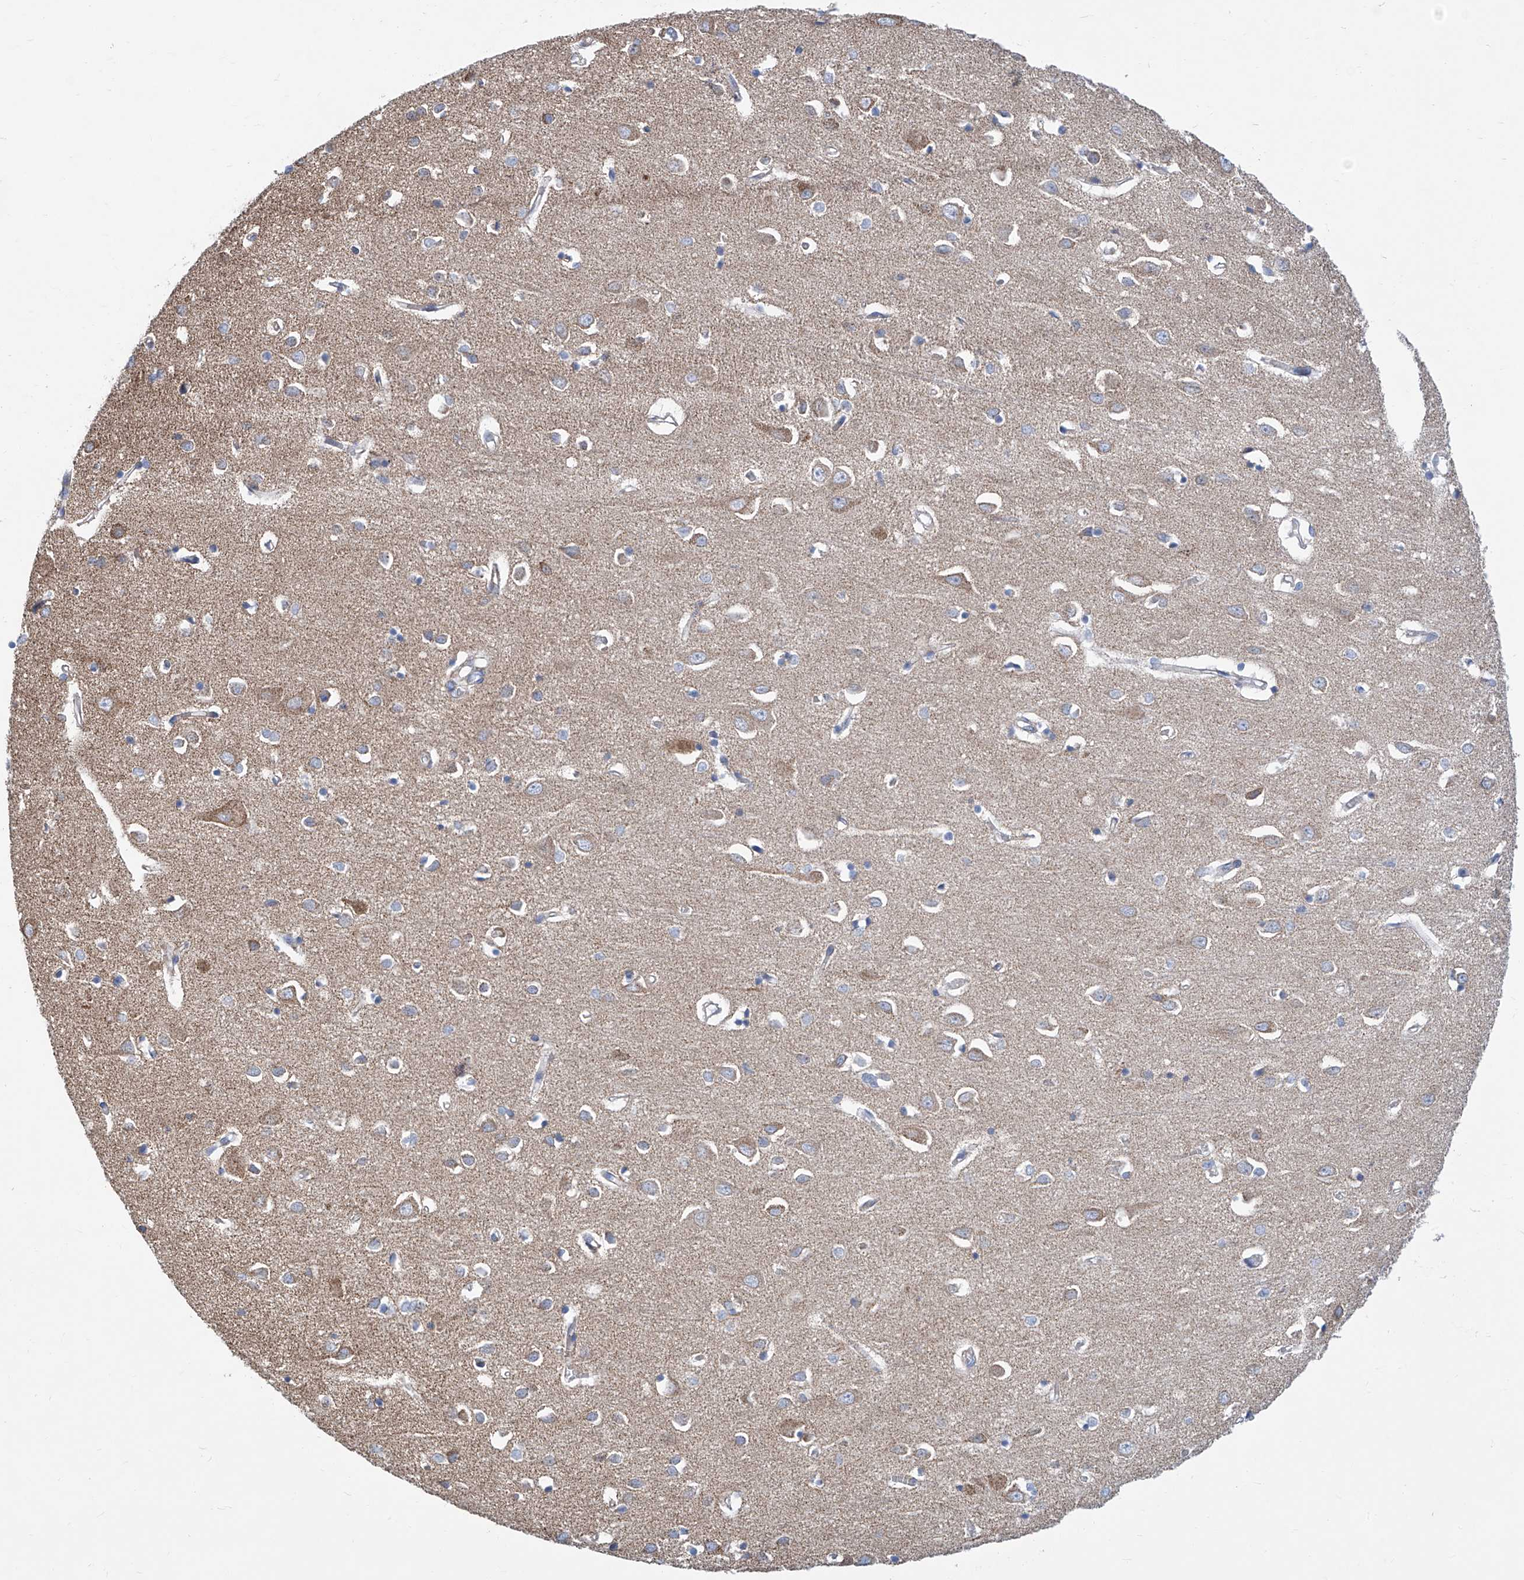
{"staining": {"intensity": "weak", "quantity": "25%-75%", "location": "cytoplasmic/membranous"}, "tissue": "cerebral cortex", "cell_type": "Endothelial cells", "image_type": "normal", "snomed": [{"axis": "morphology", "description": "Normal tissue, NOS"}, {"axis": "topography", "description": "Cerebral cortex"}], "caption": "DAB immunohistochemical staining of unremarkable cerebral cortex demonstrates weak cytoplasmic/membranous protein positivity in about 25%-75% of endothelial cells.", "gene": "MAD2L1", "patient": {"sex": "female", "age": 64}}